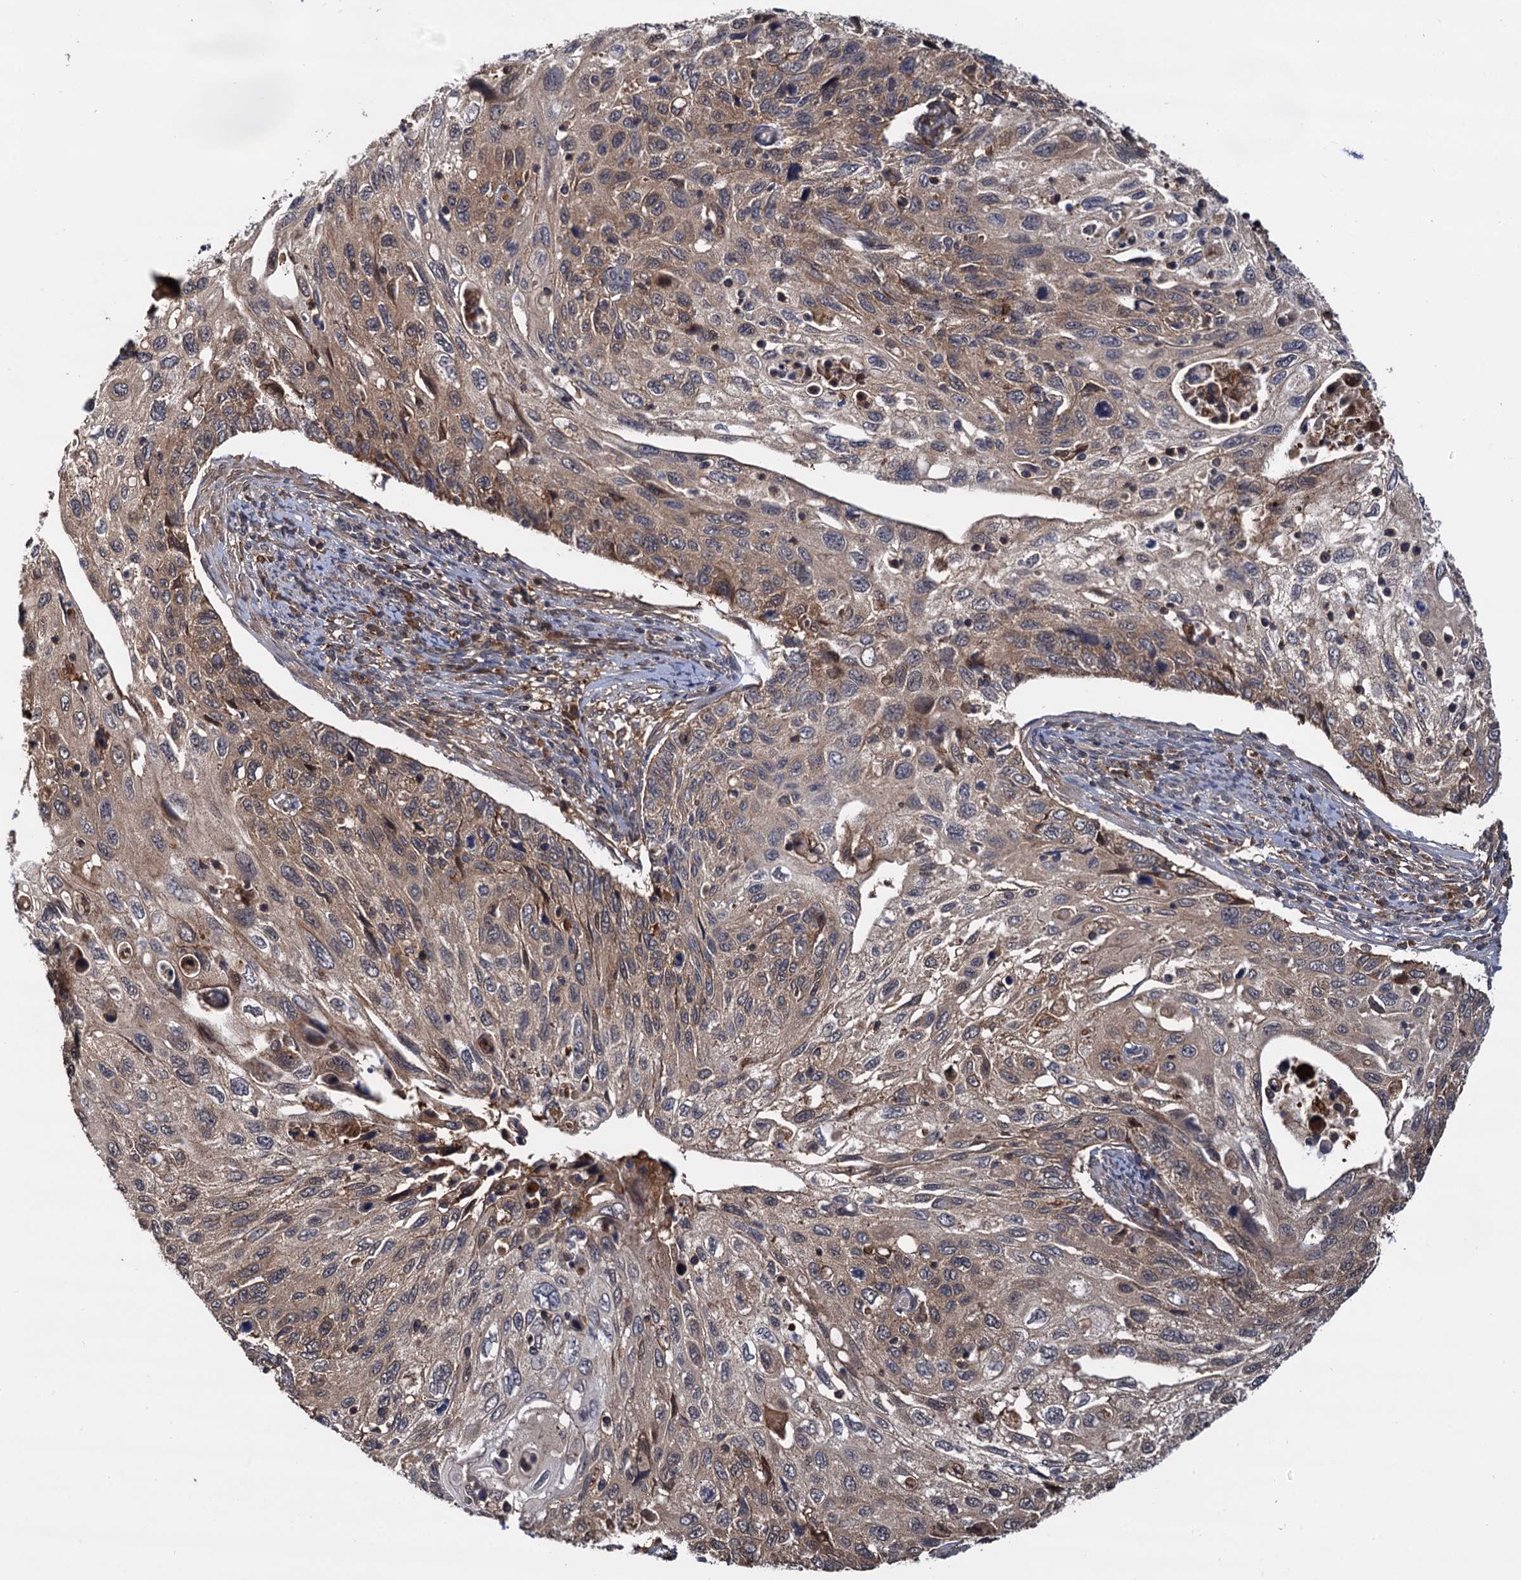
{"staining": {"intensity": "weak", "quantity": ">75%", "location": "cytoplasmic/membranous"}, "tissue": "cervical cancer", "cell_type": "Tumor cells", "image_type": "cancer", "snomed": [{"axis": "morphology", "description": "Squamous cell carcinoma, NOS"}, {"axis": "topography", "description": "Cervix"}], "caption": "A photomicrograph of squamous cell carcinoma (cervical) stained for a protein shows weak cytoplasmic/membranous brown staining in tumor cells. The staining was performed using DAB (3,3'-diaminobenzidine) to visualize the protein expression in brown, while the nuclei were stained in blue with hematoxylin (Magnification: 20x).", "gene": "SELENOP", "patient": {"sex": "female", "age": 70}}